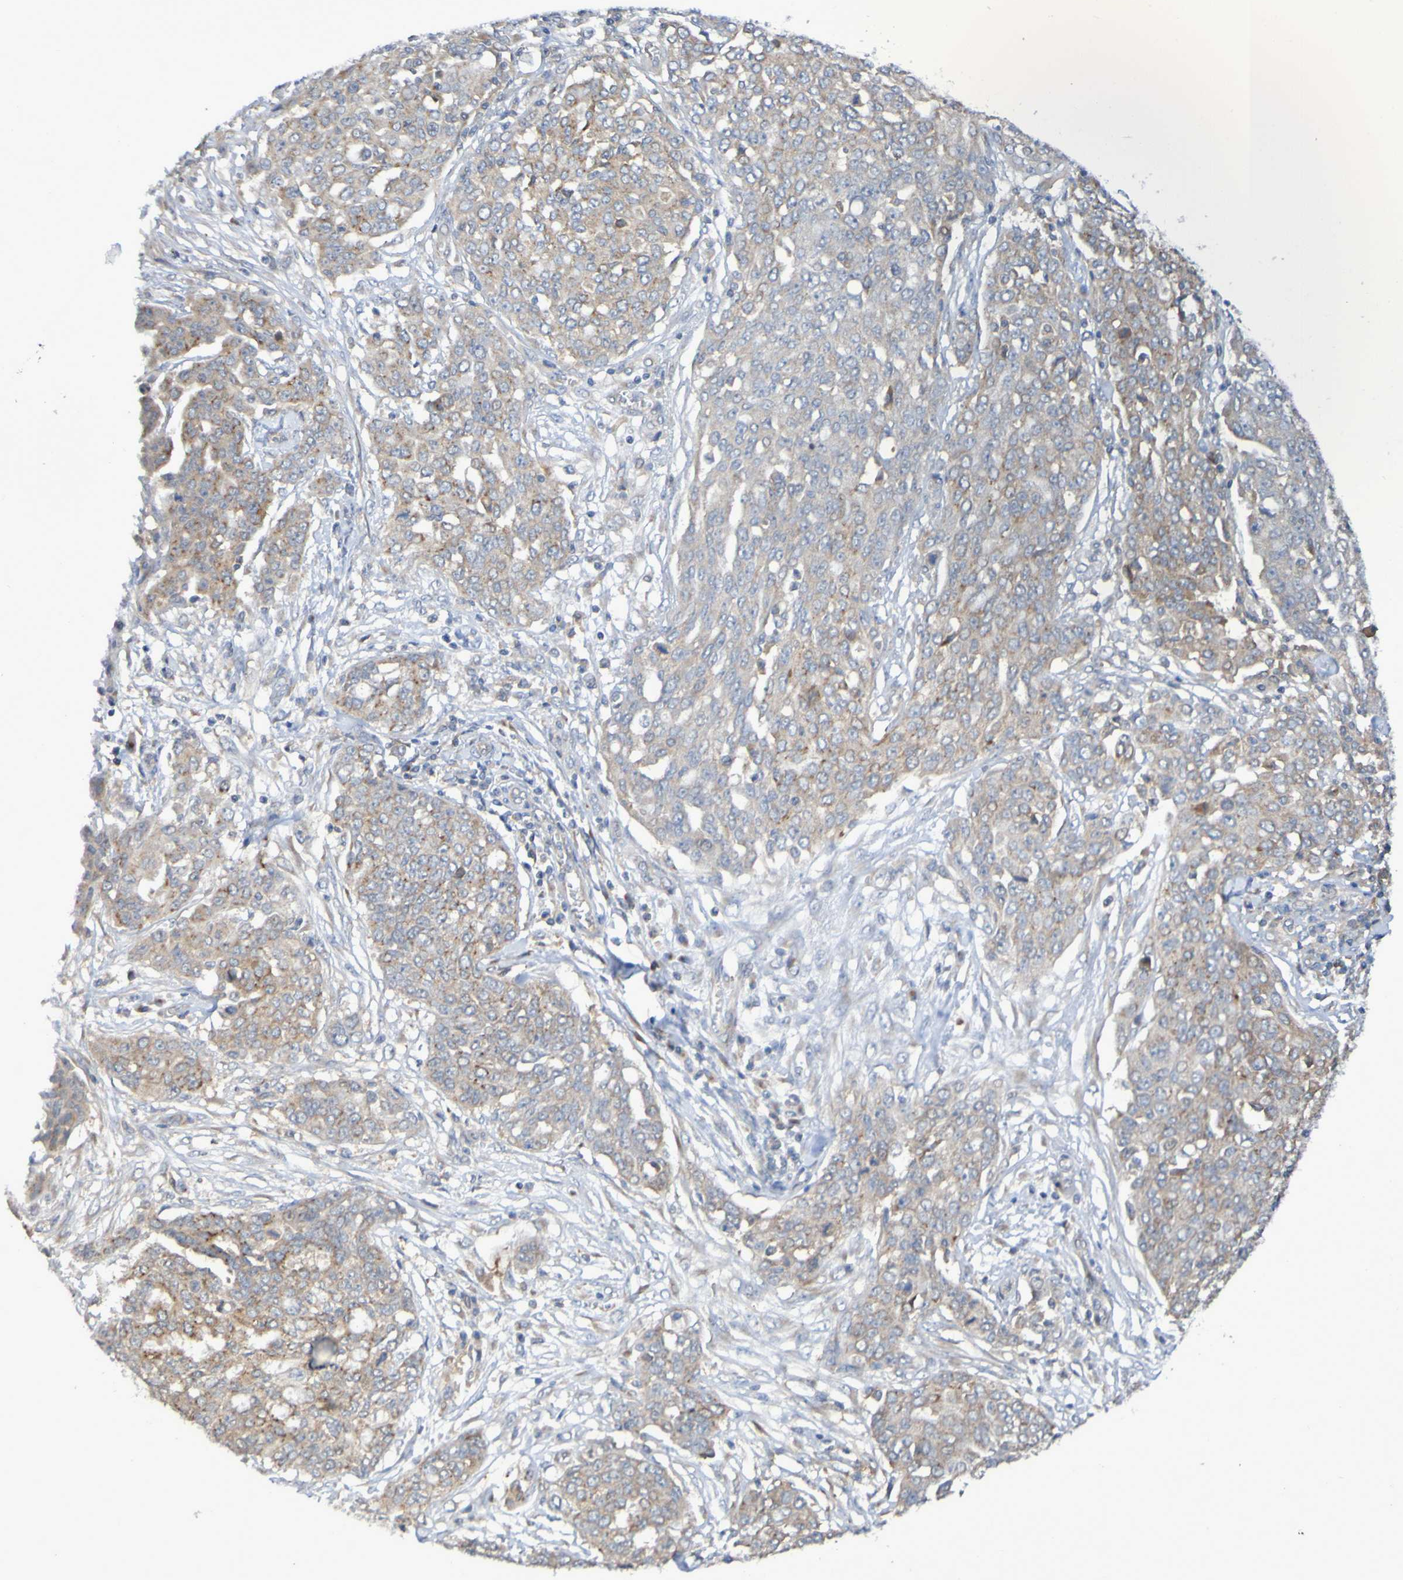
{"staining": {"intensity": "weak", "quantity": ">75%", "location": "cytoplasmic/membranous"}, "tissue": "ovarian cancer", "cell_type": "Tumor cells", "image_type": "cancer", "snomed": [{"axis": "morphology", "description": "Cystadenocarcinoma, serous, NOS"}, {"axis": "topography", "description": "Soft tissue"}, {"axis": "topography", "description": "Ovary"}], "caption": "Human ovarian cancer (serous cystadenocarcinoma) stained with a brown dye displays weak cytoplasmic/membranous positive staining in approximately >75% of tumor cells.", "gene": "LMBRD2", "patient": {"sex": "female", "age": 57}}